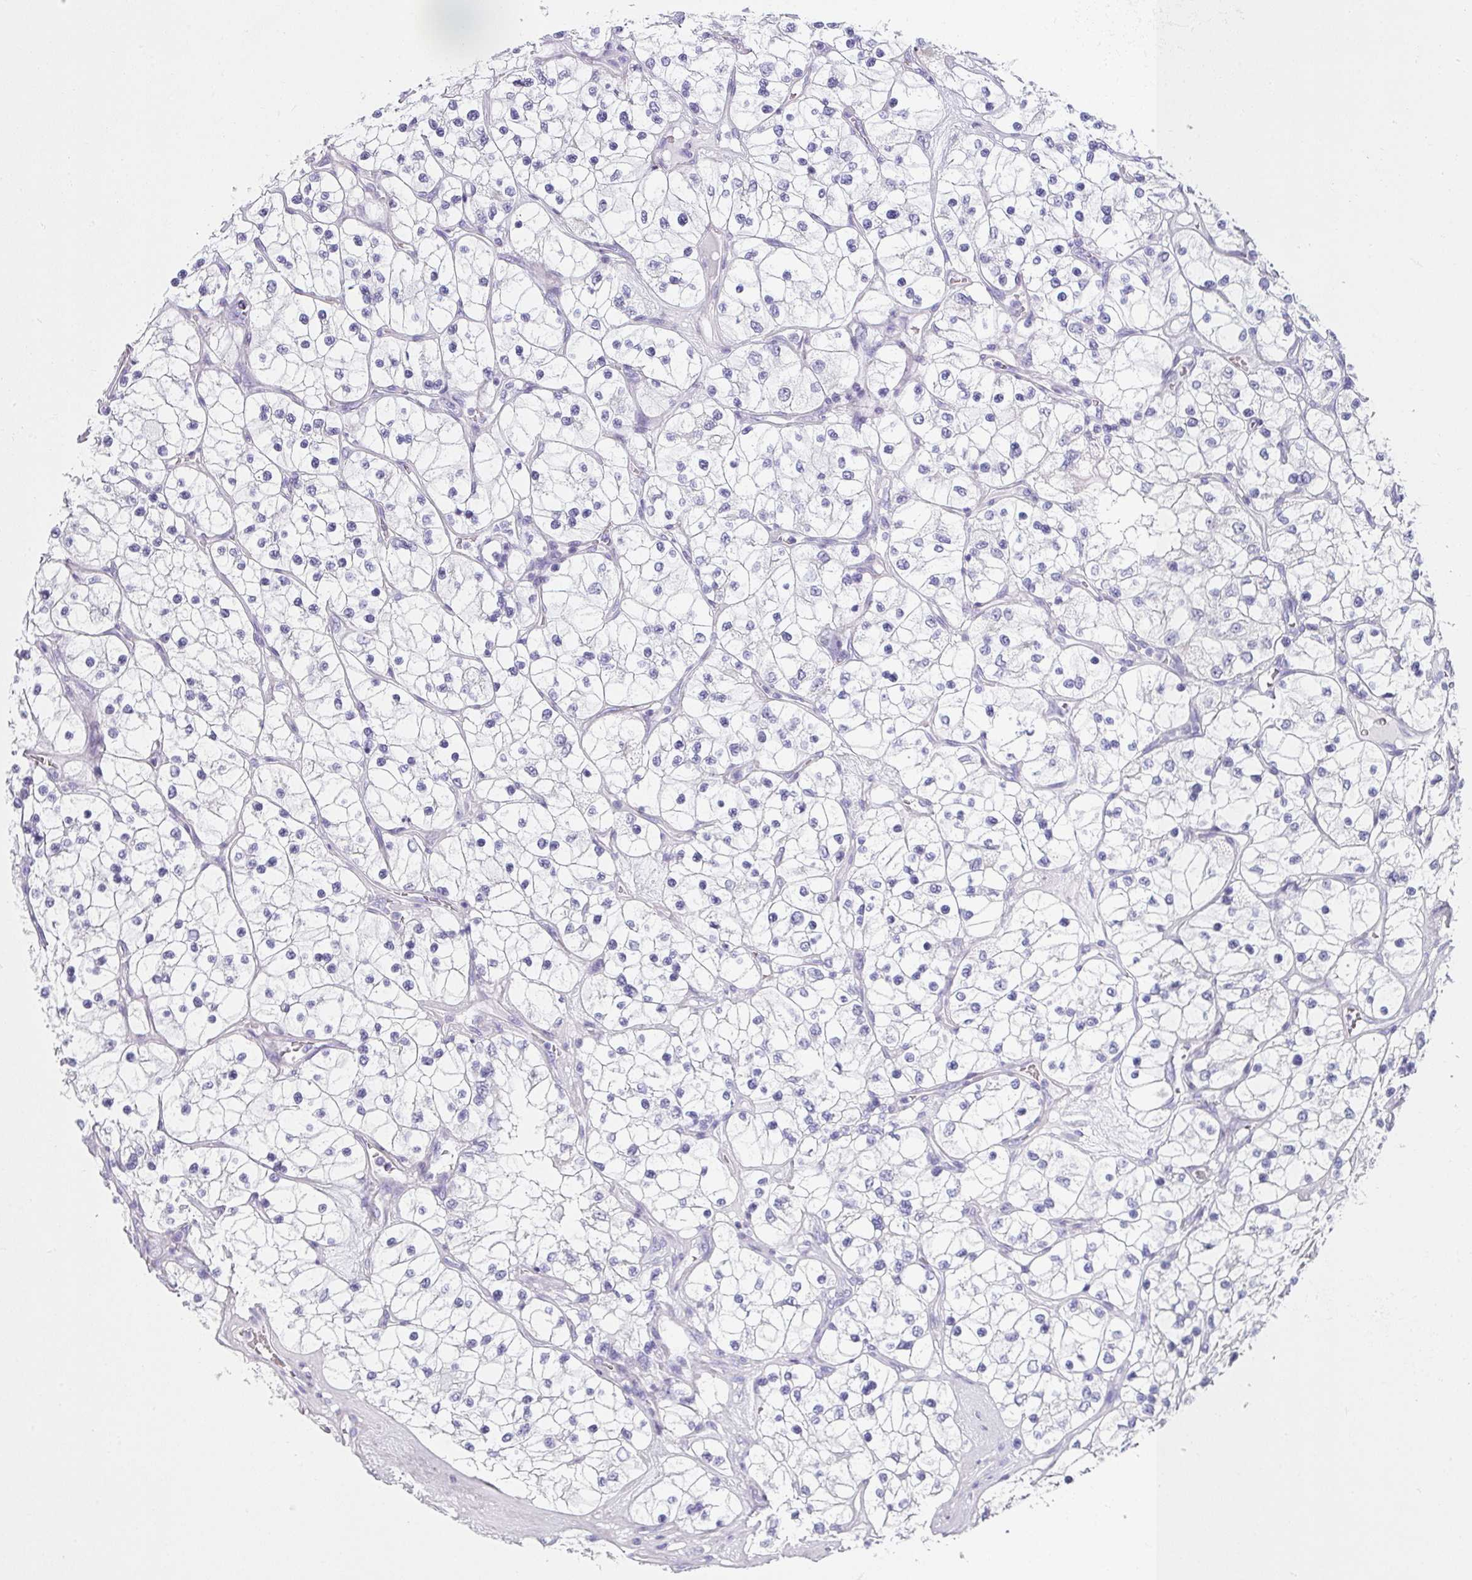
{"staining": {"intensity": "negative", "quantity": "none", "location": "none"}, "tissue": "renal cancer", "cell_type": "Tumor cells", "image_type": "cancer", "snomed": [{"axis": "morphology", "description": "Adenocarcinoma, NOS"}, {"axis": "topography", "description": "Kidney"}], "caption": "This is an IHC image of adenocarcinoma (renal). There is no staining in tumor cells.", "gene": "VCY1B", "patient": {"sex": "female", "age": 69}}